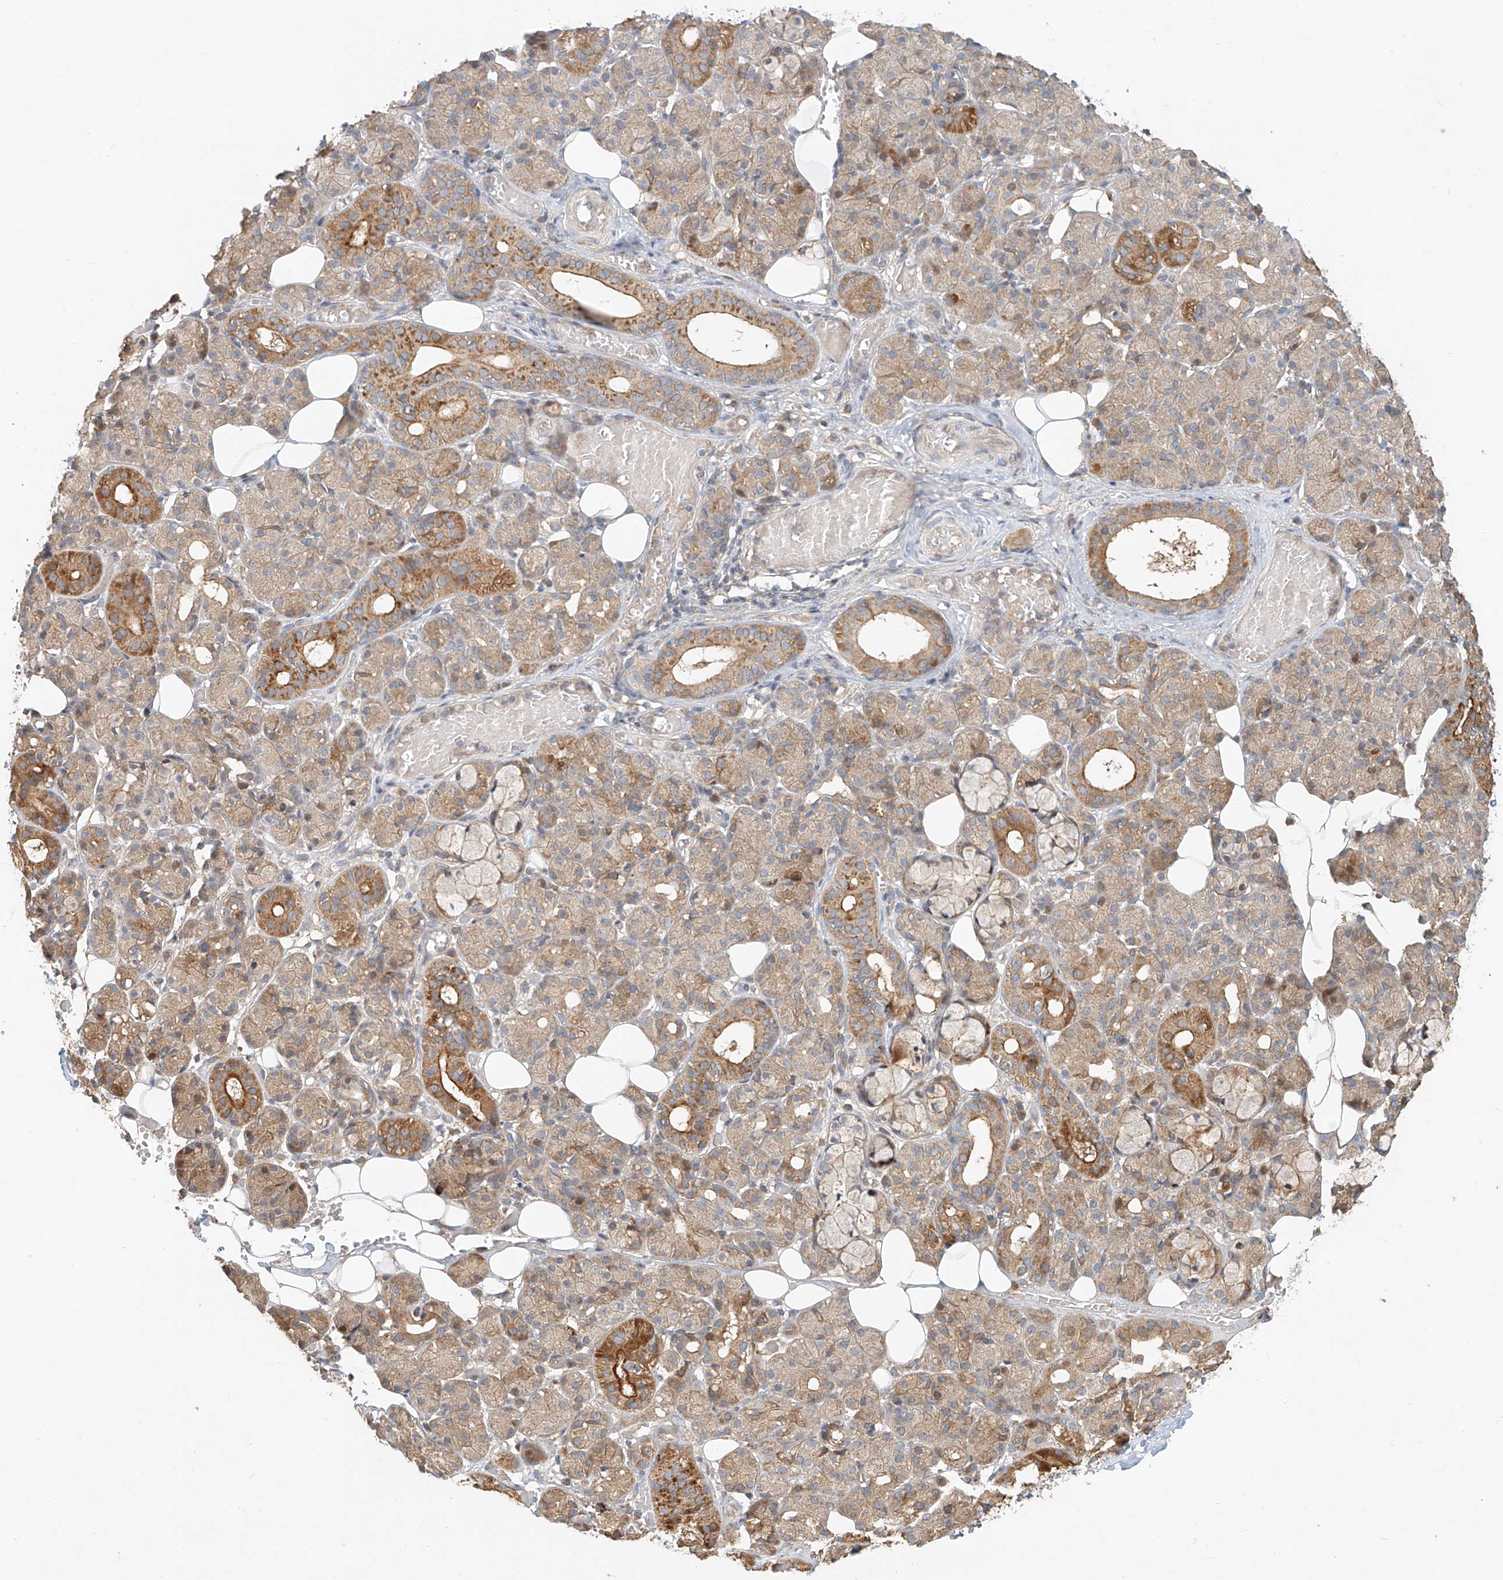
{"staining": {"intensity": "moderate", "quantity": "25%-75%", "location": "cytoplasmic/membranous"}, "tissue": "salivary gland", "cell_type": "Glandular cells", "image_type": "normal", "snomed": [{"axis": "morphology", "description": "Normal tissue, NOS"}, {"axis": "topography", "description": "Salivary gland"}], "caption": "DAB immunohistochemical staining of benign human salivary gland displays moderate cytoplasmic/membranous protein staining in approximately 25%-75% of glandular cells.", "gene": "TMEM61", "patient": {"sex": "male", "age": 63}}